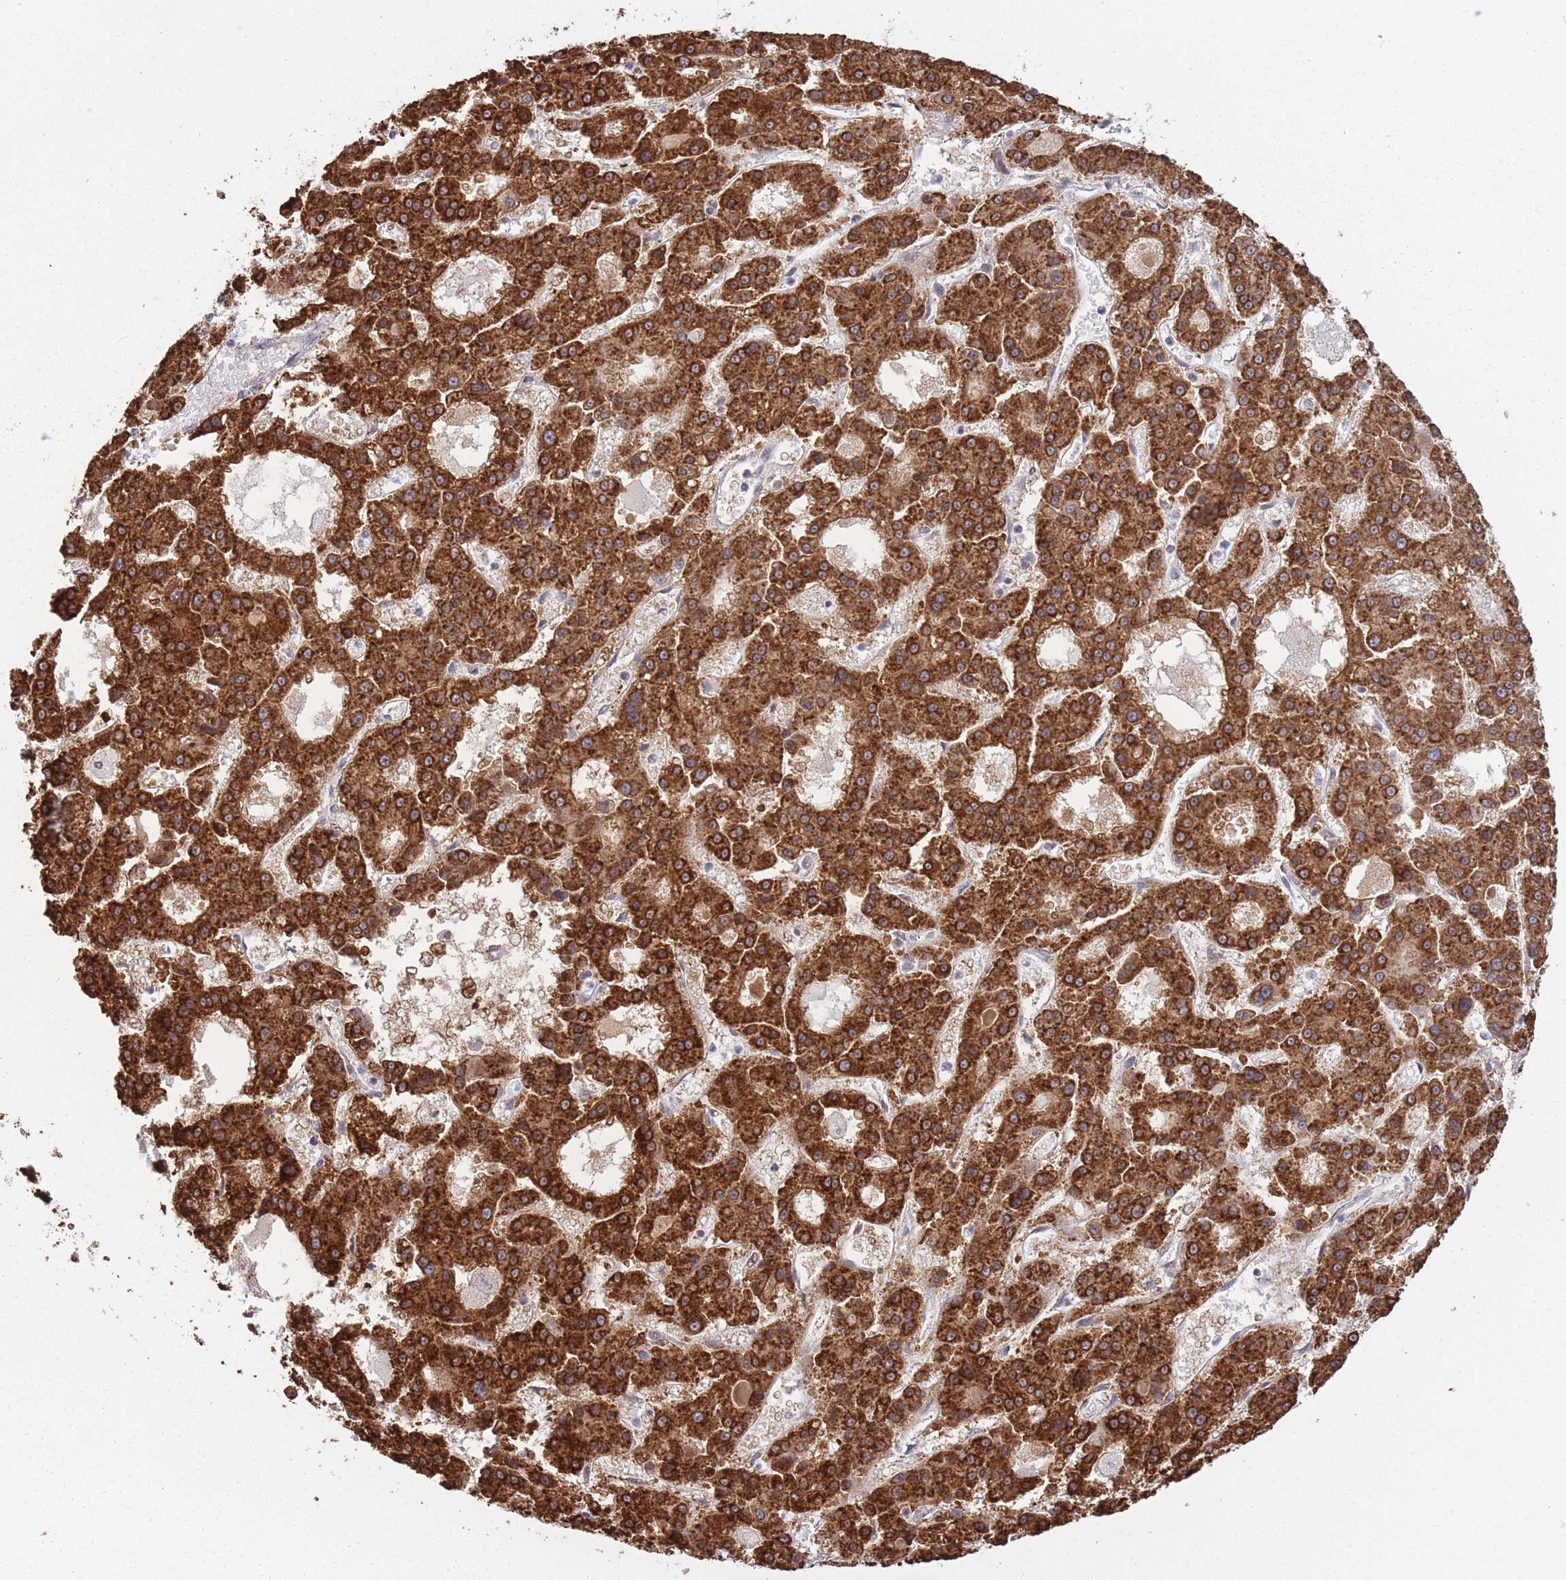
{"staining": {"intensity": "strong", "quantity": ">75%", "location": "cytoplasmic/membranous"}, "tissue": "liver cancer", "cell_type": "Tumor cells", "image_type": "cancer", "snomed": [{"axis": "morphology", "description": "Carcinoma, Hepatocellular, NOS"}, {"axis": "topography", "description": "Liver"}], "caption": "The immunohistochemical stain shows strong cytoplasmic/membranous positivity in tumor cells of liver cancer tissue. (brown staining indicates protein expression, while blue staining denotes nuclei).", "gene": "HNRNPUL1", "patient": {"sex": "male", "age": 70}}